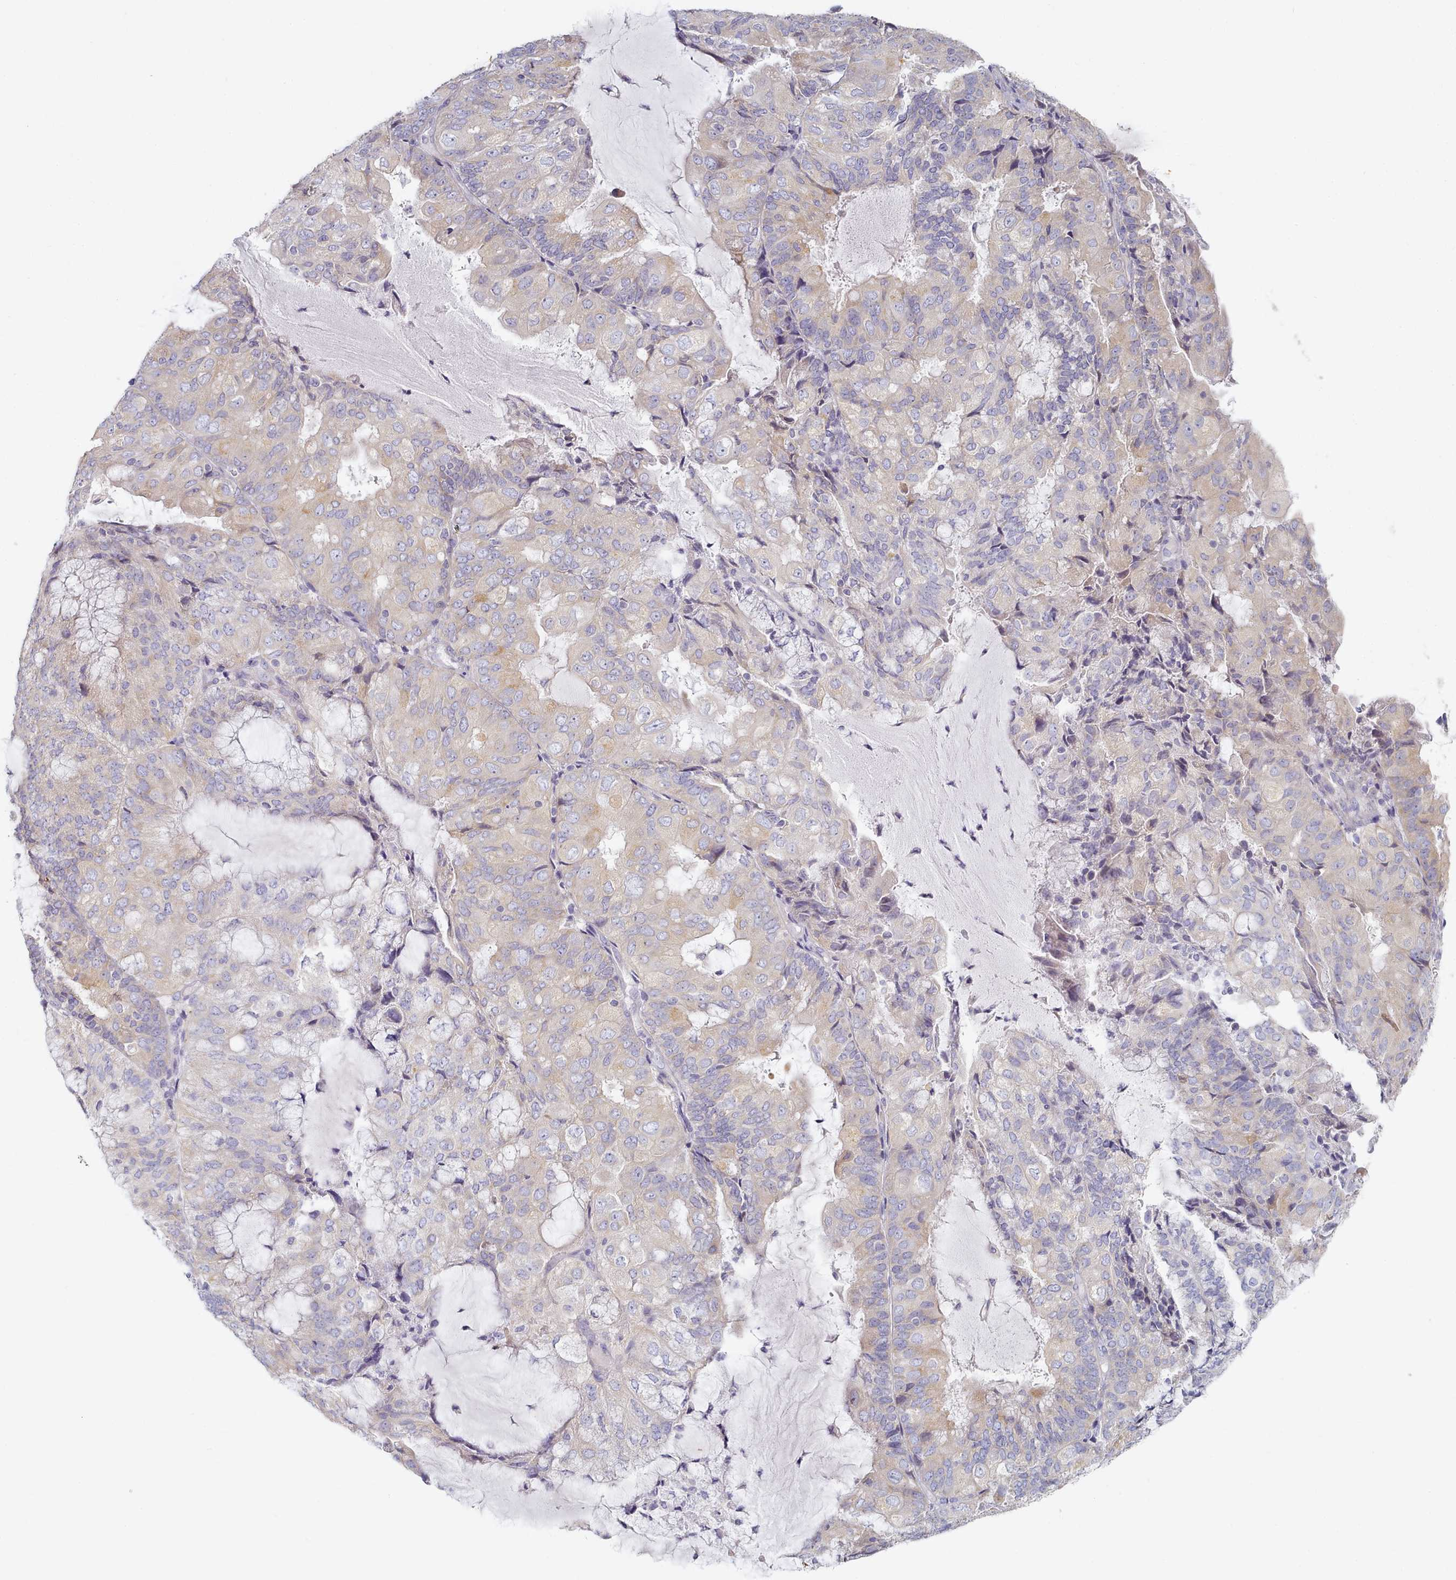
{"staining": {"intensity": "weak", "quantity": "25%-75%", "location": "cytoplasmic/membranous"}, "tissue": "endometrial cancer", "cell_type": "Tumor cells", "image_type": "cancer", "snomed": [{"axis": "morphology", "description": "Adenocarcinoma, NOS"}, {"axis": "topography", "description": "Endometrium"}], "caption": "The image exhibits staining of endometrial cancer, revealing weak cytoplasmic/membranous protein positivity (brown color) within tumor cells.", "gene": "TYW1B", "patient": {"sex": "female", "age": 81}}